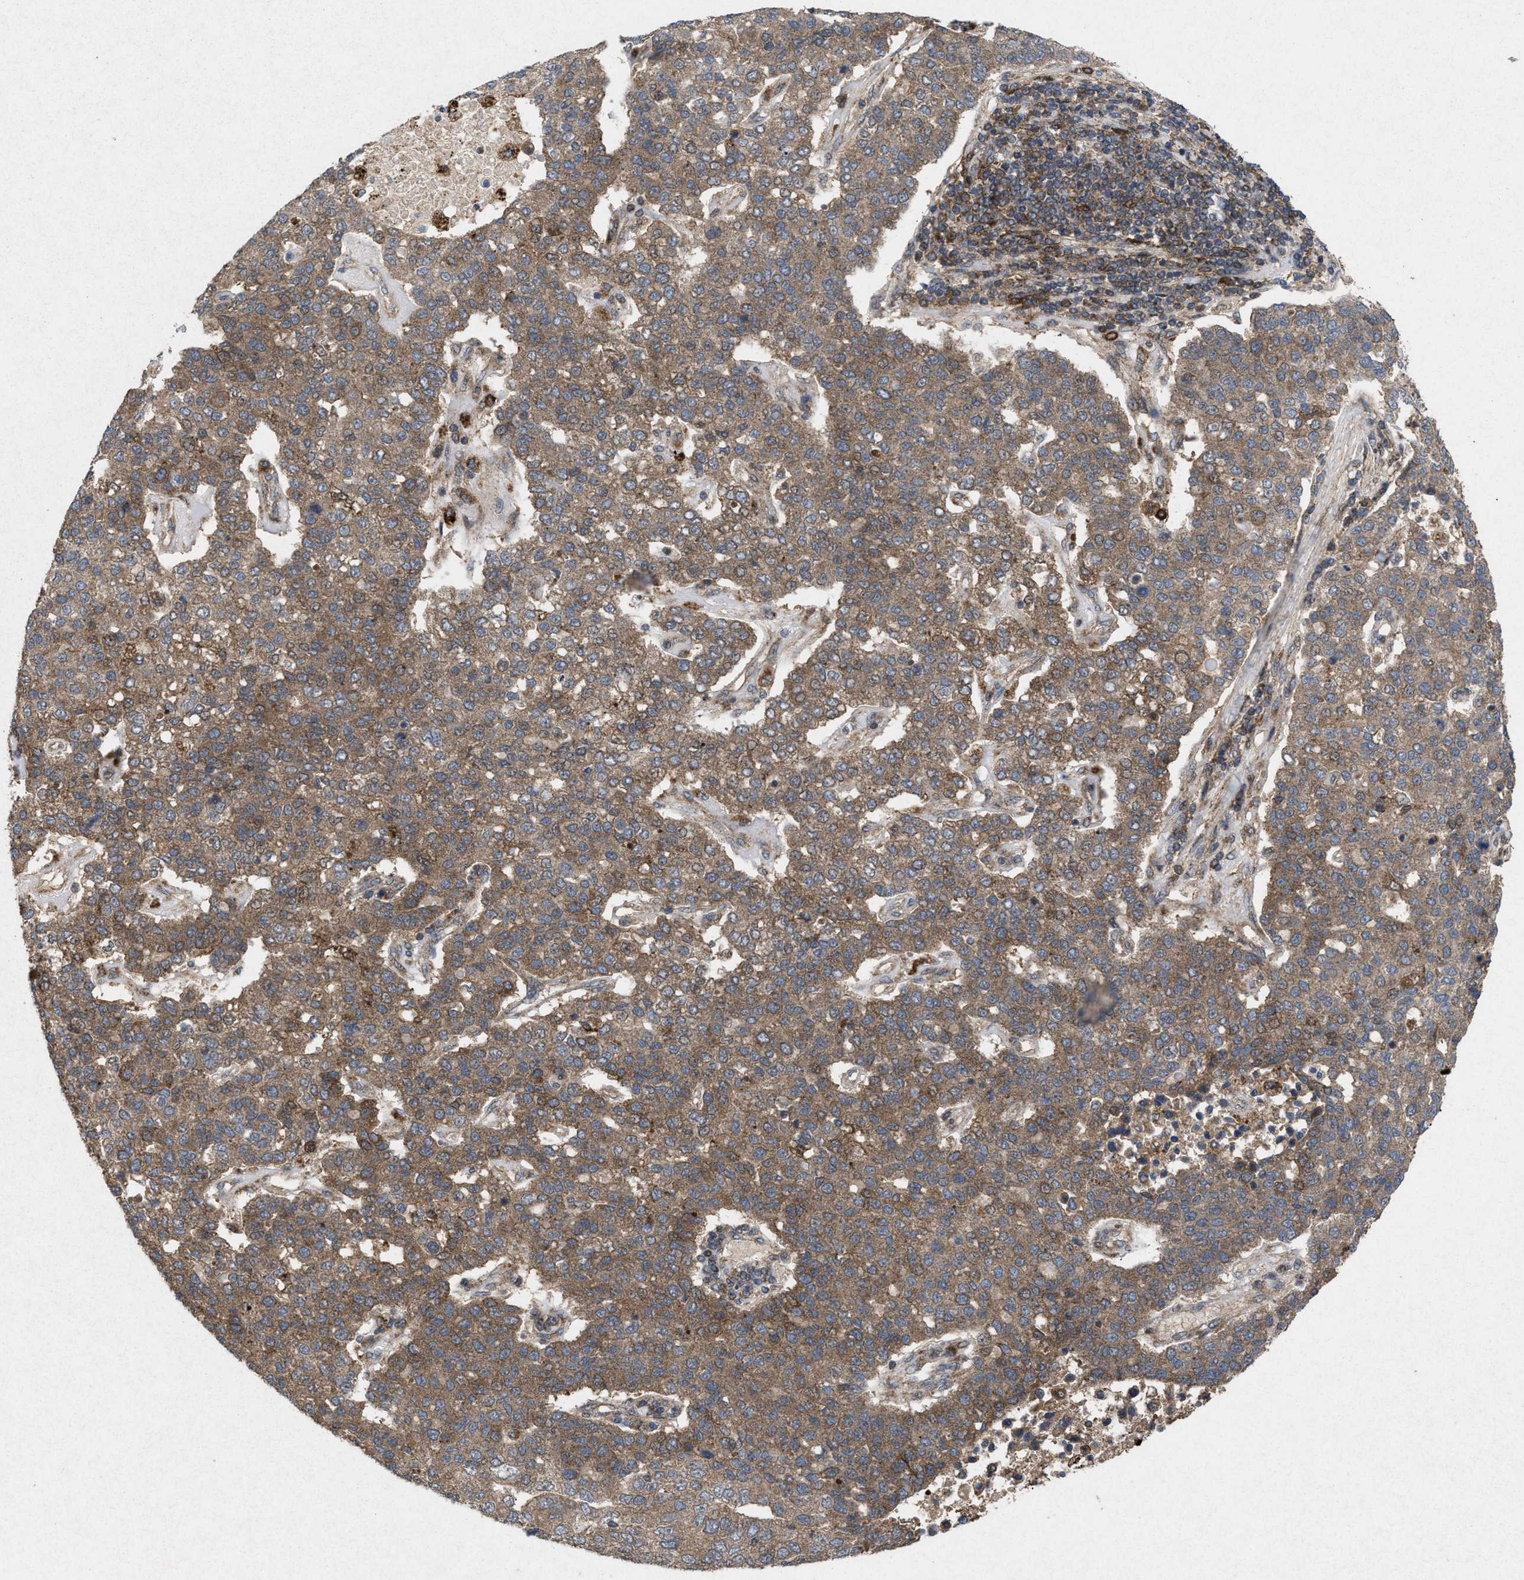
{"staining": {"intensity": "moderate", "quantity": ">75%", "location": "cytoplasmic/membranous"}, "tissue": "pancreatic cancer", "cell_type": "Tumor cells", "image_type": "cancer", "snomed": [{"axis": "morphology", "description": "Adenocarcinoma, NOS"}, {"axis": "topography", "description": "Pancreas"}], "caption": "A micrograph showing moderate cytoplasmic/membranous staining in about >75% of tumor cells in pancreatic cancer, as visualized by brown immunohistochemical staining.", "gene": "MSI2", "patient": {"sex": "female", "age": 61}}